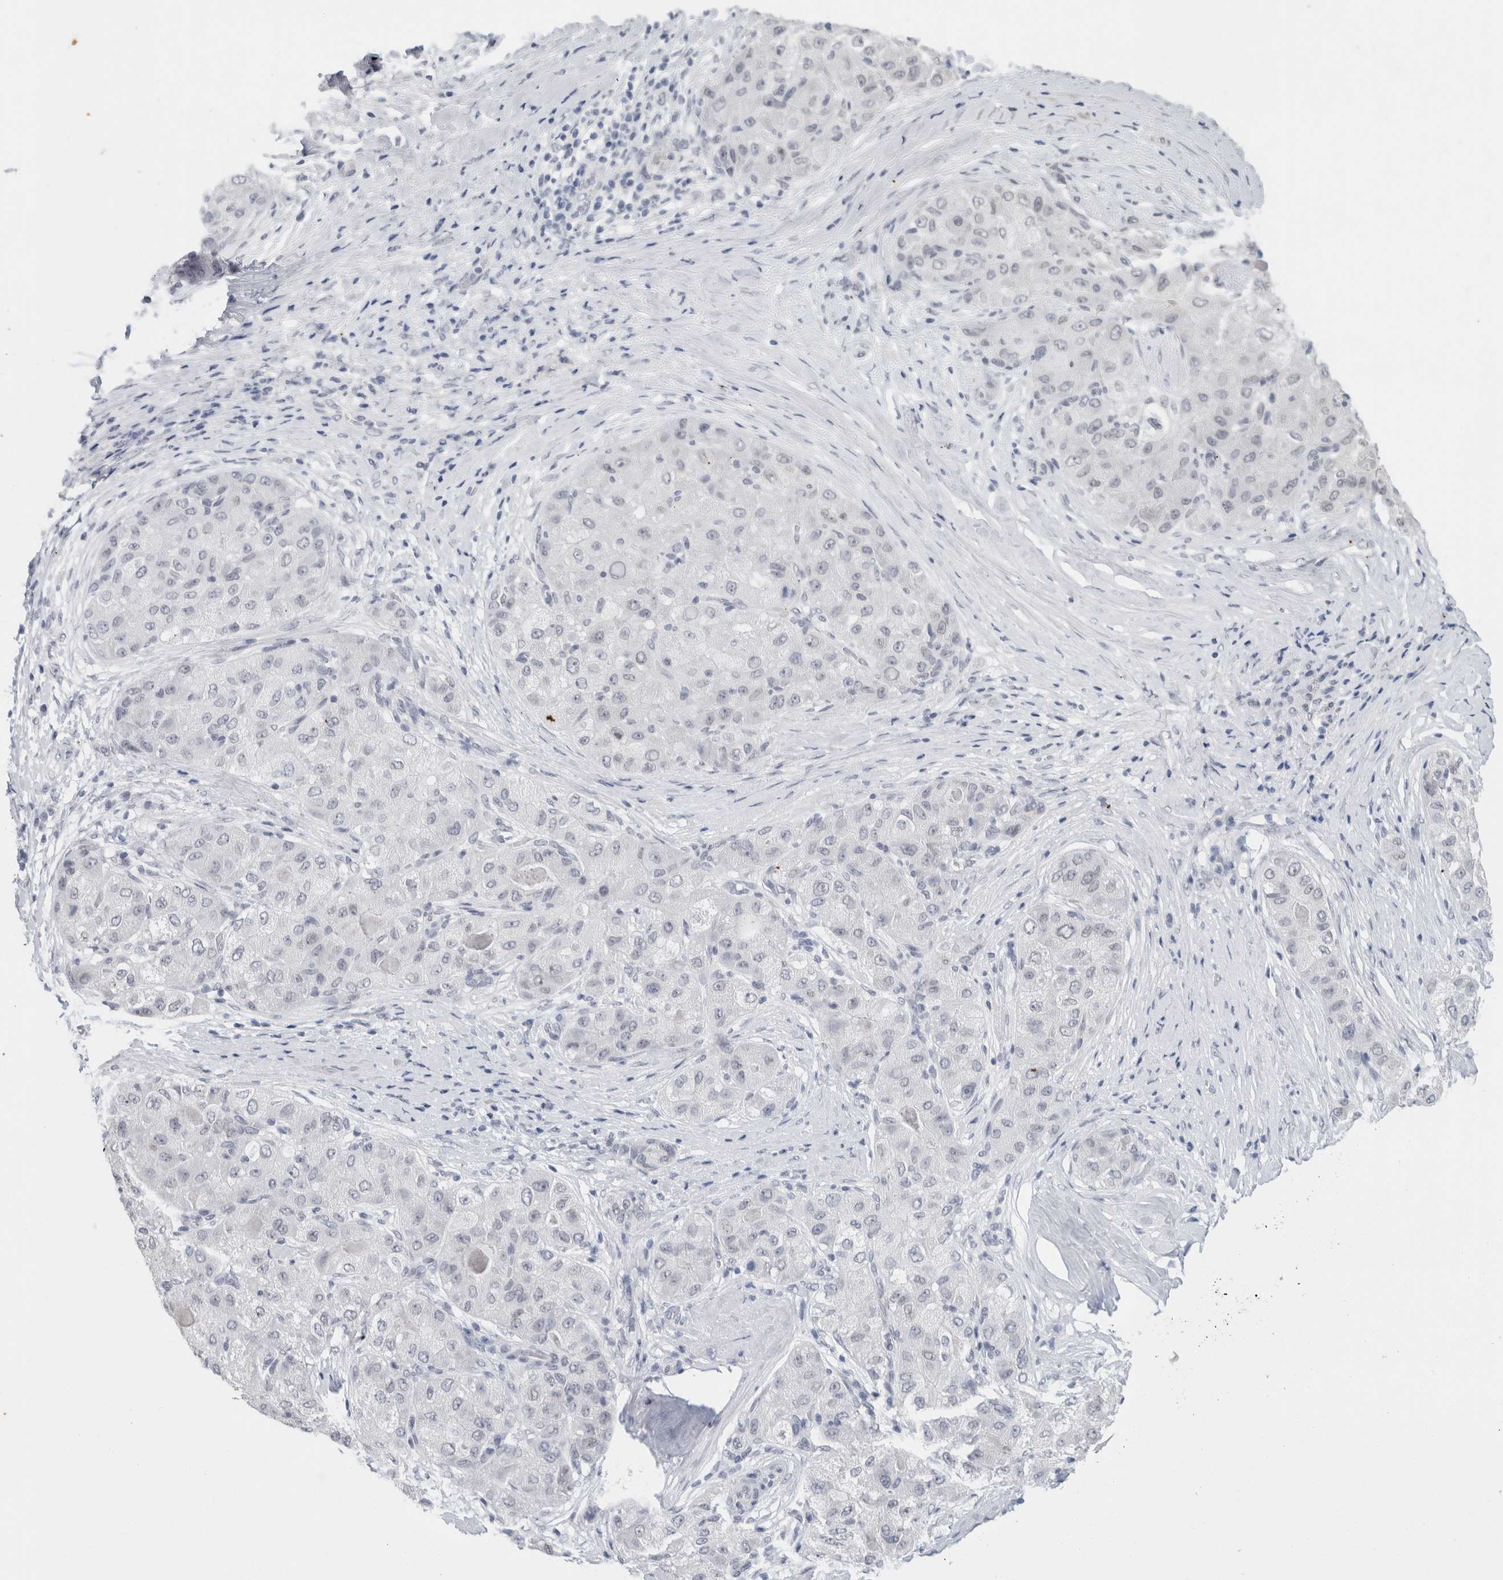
{"staining": {"intensity": "negative", "quantity": "none", "location": "none"}, "tissue": "liver cancer", "cell_type": "Tumor cells", "image_type": "cancer", "snomed": [{"axis": "morphology", "description": "Carcinoma, Hepatocellular, NOS"}, {"axis": "topography", "description": "Liver"}], "caption": "This is an immunohistochemistry (IHC) image of human liver cancer. There is no expression in tumor cells.", "gene": "ZNF770", "patient": {"sex": "male", "age": 80}}